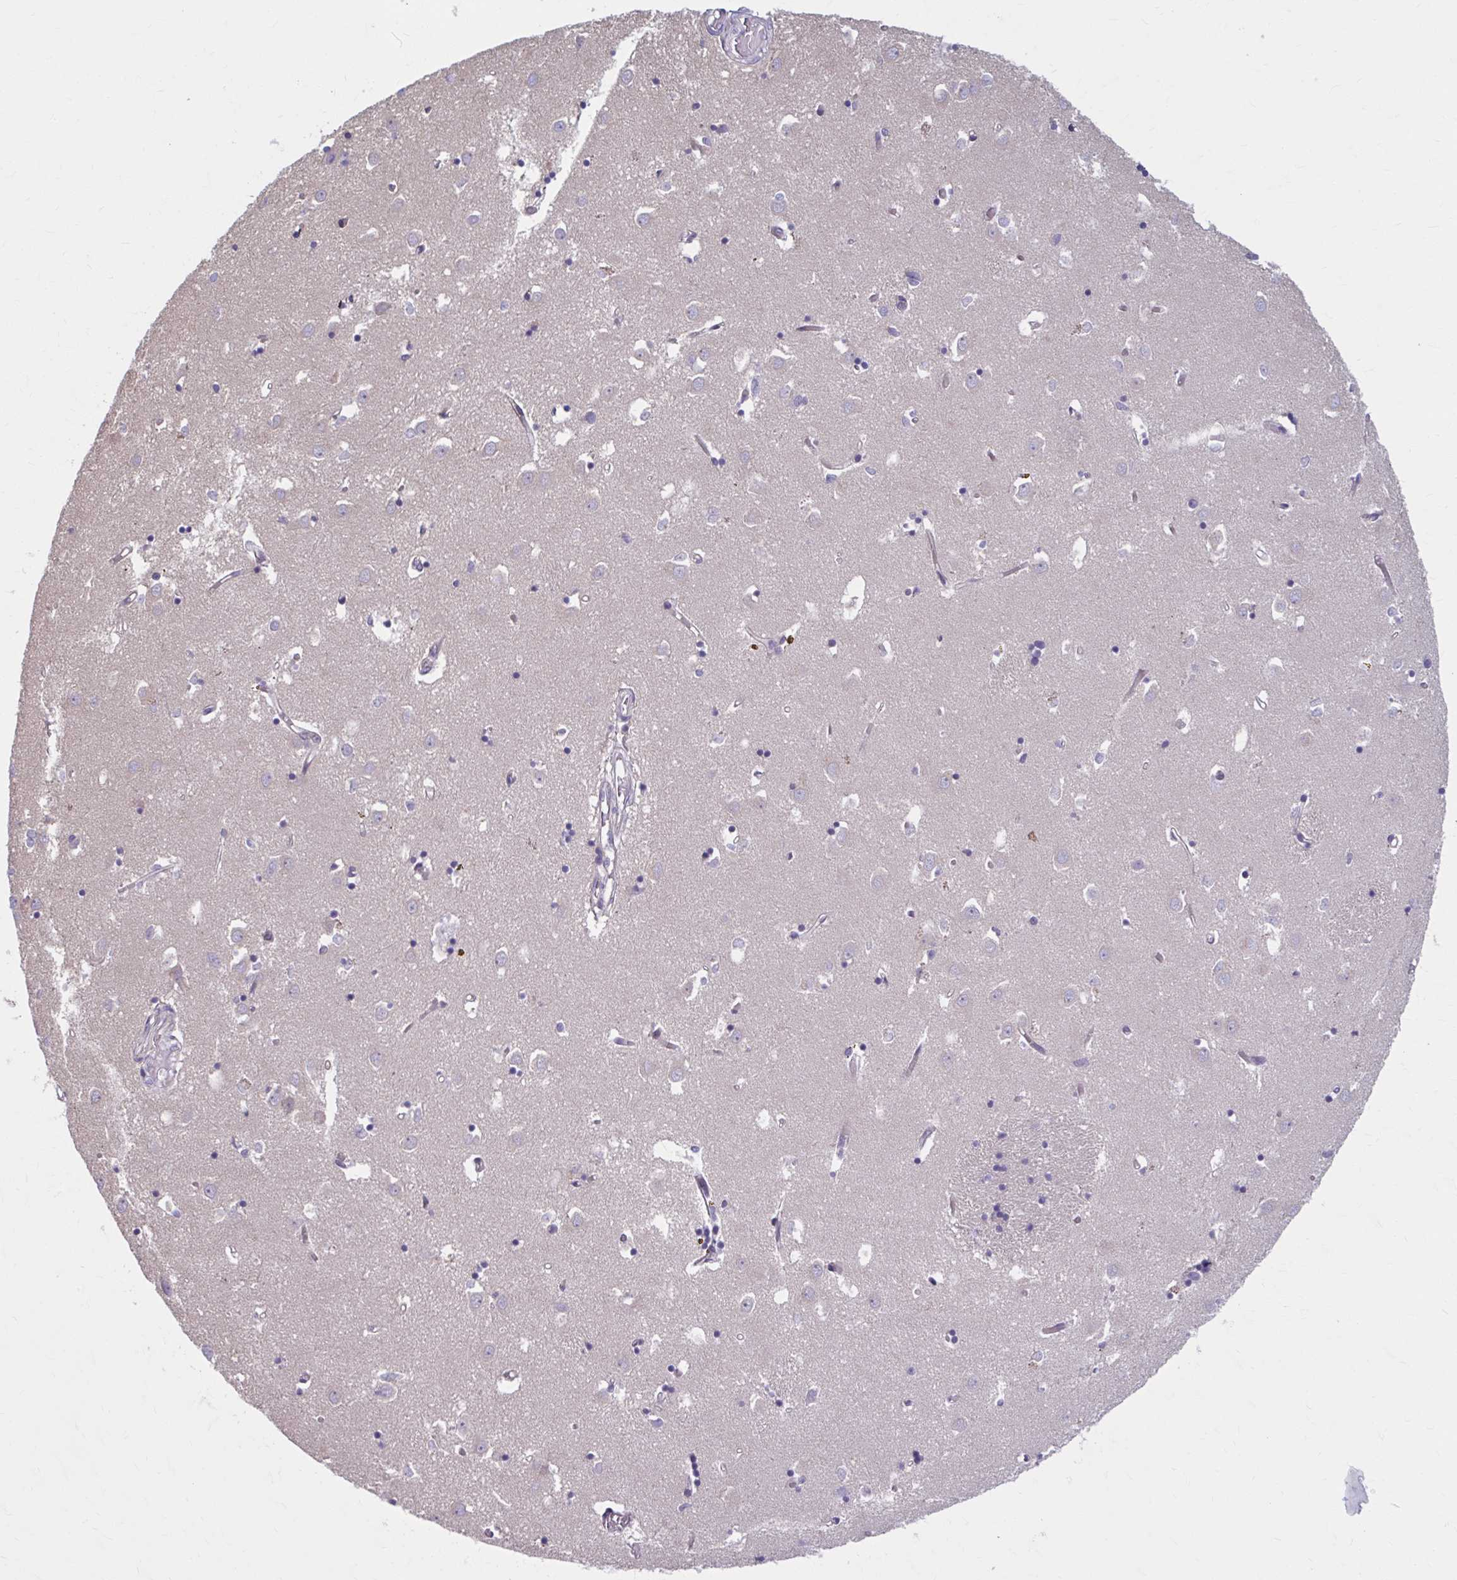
{"staining": {"intensity": "negative", "quantity": "none", "location": "none"}, "tissue": "caudate", "cell_type": "Glial cells", "image_type": "normal", "snomed": [{"axis": "morphology", "description": "Normal tissue, NOS"}, {"axis": "topography", "description": "Lateral ventricle wall"}], "caption": "DAB (3,3'-diaminobenzidine) immunohistochemical staining of normal caudate exhibits no significant positivity in glial cells.", "gene": "CHST3", "patient": {"sex": "male", "age": 70}}